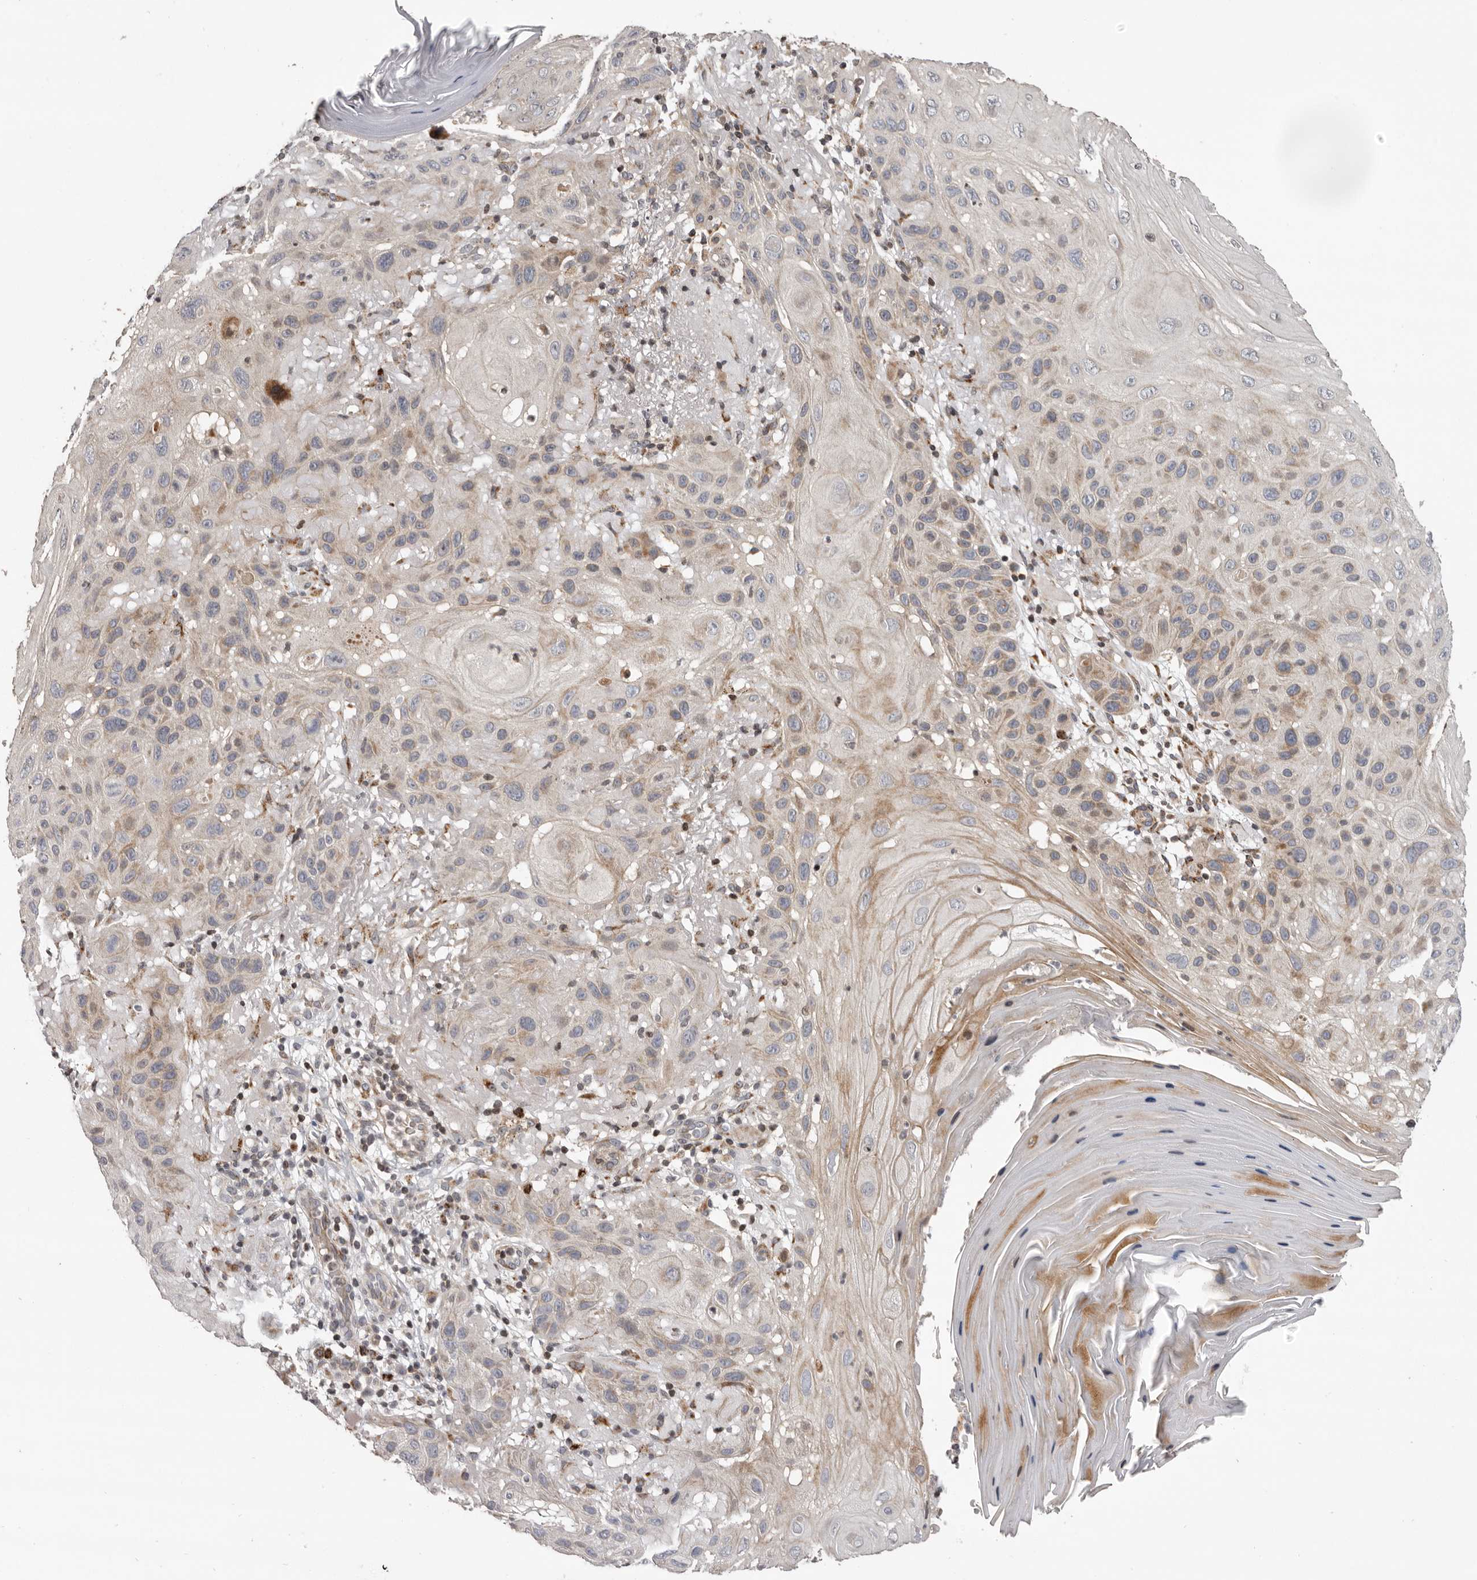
{"staining": {"intensity": "moderate", "quantity": "25%-75%", "location": "cytoplasmic/membranous"}, "tissue": "skin cancer", "cell_type": "Tumor cells", "image_type": "cancer", "snomed": [{"axis": "morphology", "description": "Normal tissue, NOS"}, {"axis": "morphology", "description": "Squamous cell carcinoma, NOS"}, {"axis": "topography", "description": "Skin"}], "caption": "Protein expression analysis of skin cancer (squamous cell carcinoma) reveals moderate cytoplasmic/membranous staining in about 25%-75% of tumor cells.", "gene": "AZIN1", "patient": {"sex": "female", "age": 96}}